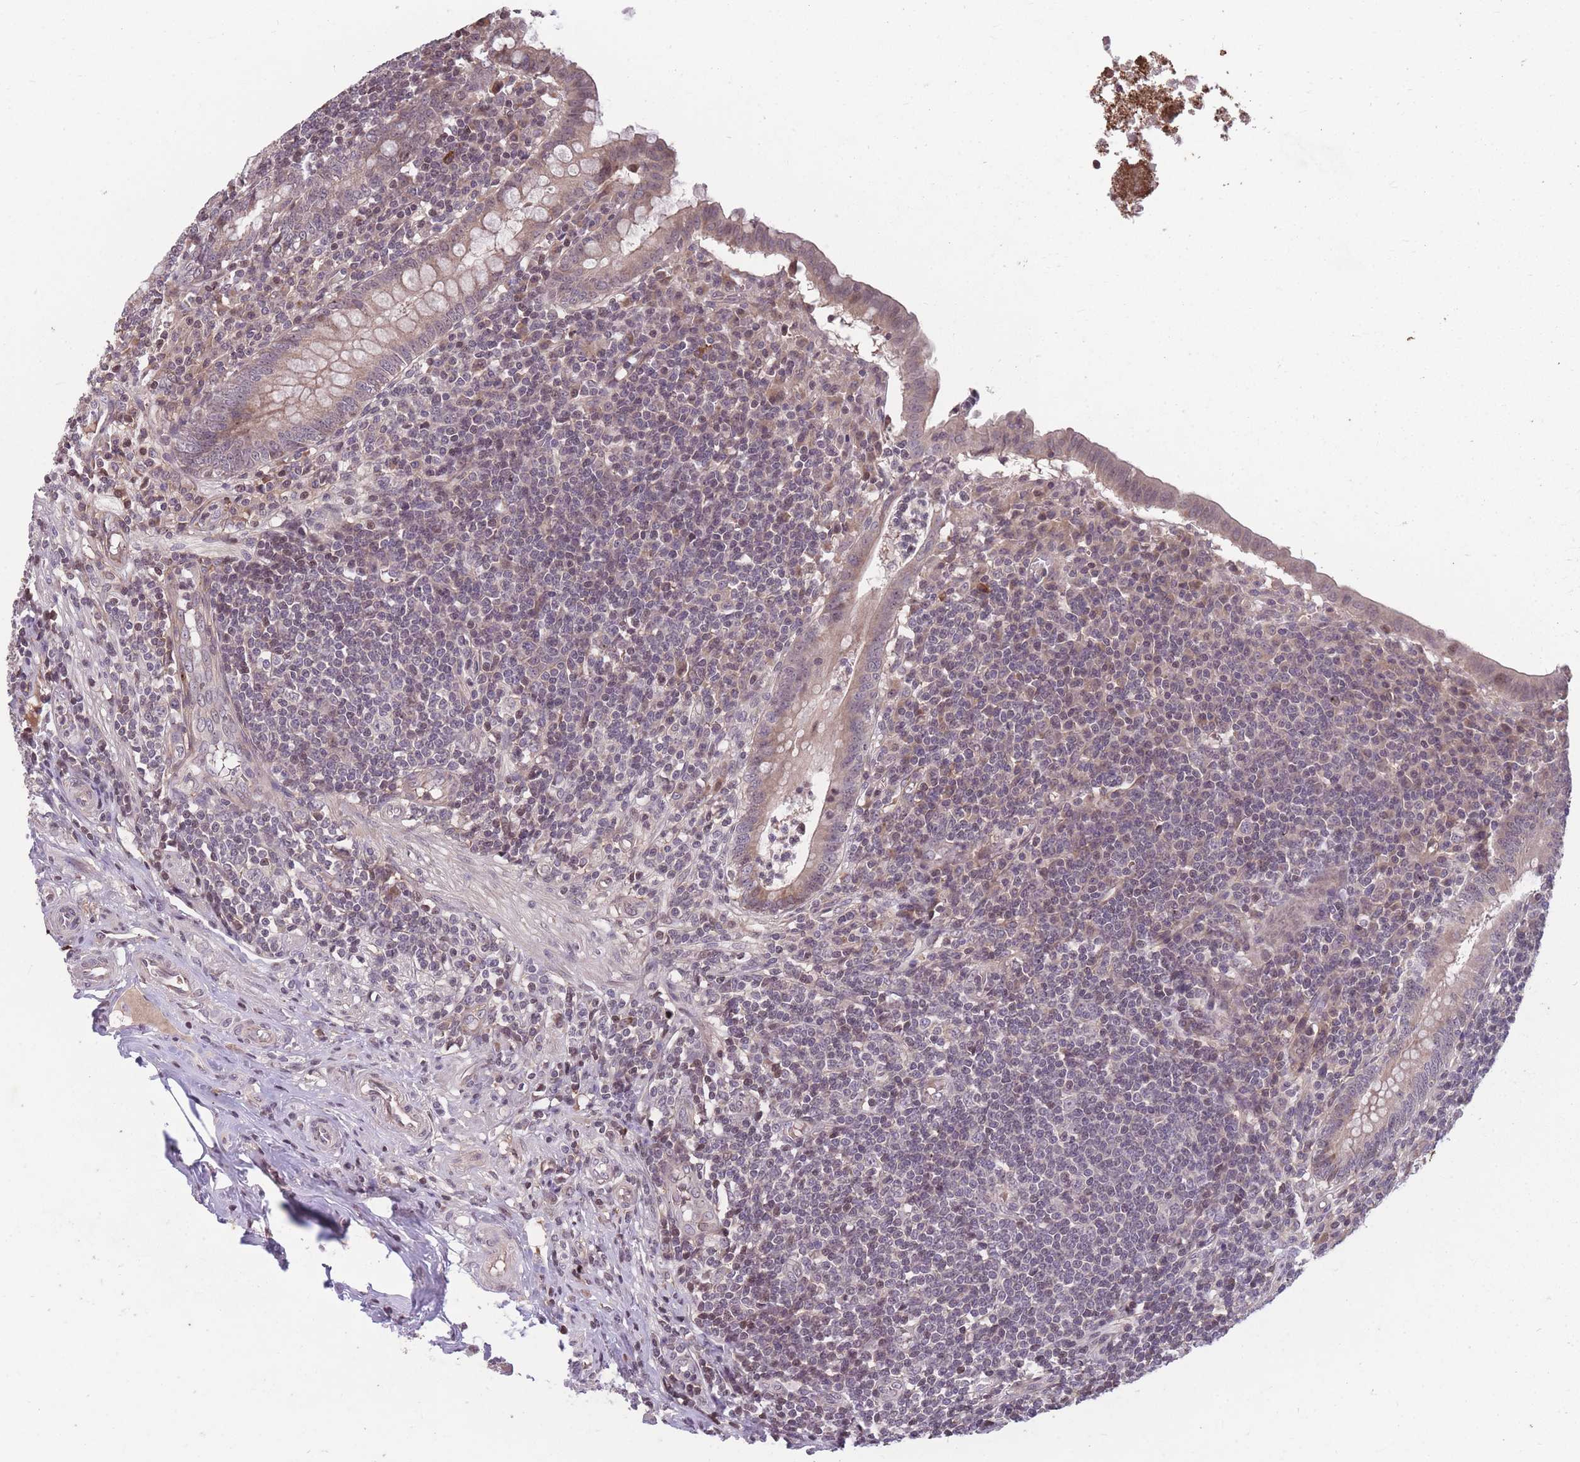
{"staining": {"intensity": "moderate", "quantity": "25%-75%", "location": "cytoplasmic/membranous,nuclear"}, "tissue": "appendix", "cell_type": "Glandular cells", "image_type": "normal", "snomed": [{"axis": "morphology", "description": "Normal tissue, NOS"}, {"axis": "topography", "description": "Appendix"}], "caption": "Moderate cytoplasmic/membranous,nuclear positivity is identified in approximately 25%-75% of glandular cells in benign appendix. (DAB IHC with brightfield microscopy, high magnification).", "gene": "GGT5", "patient": {"sex": "male", "age": 83}}